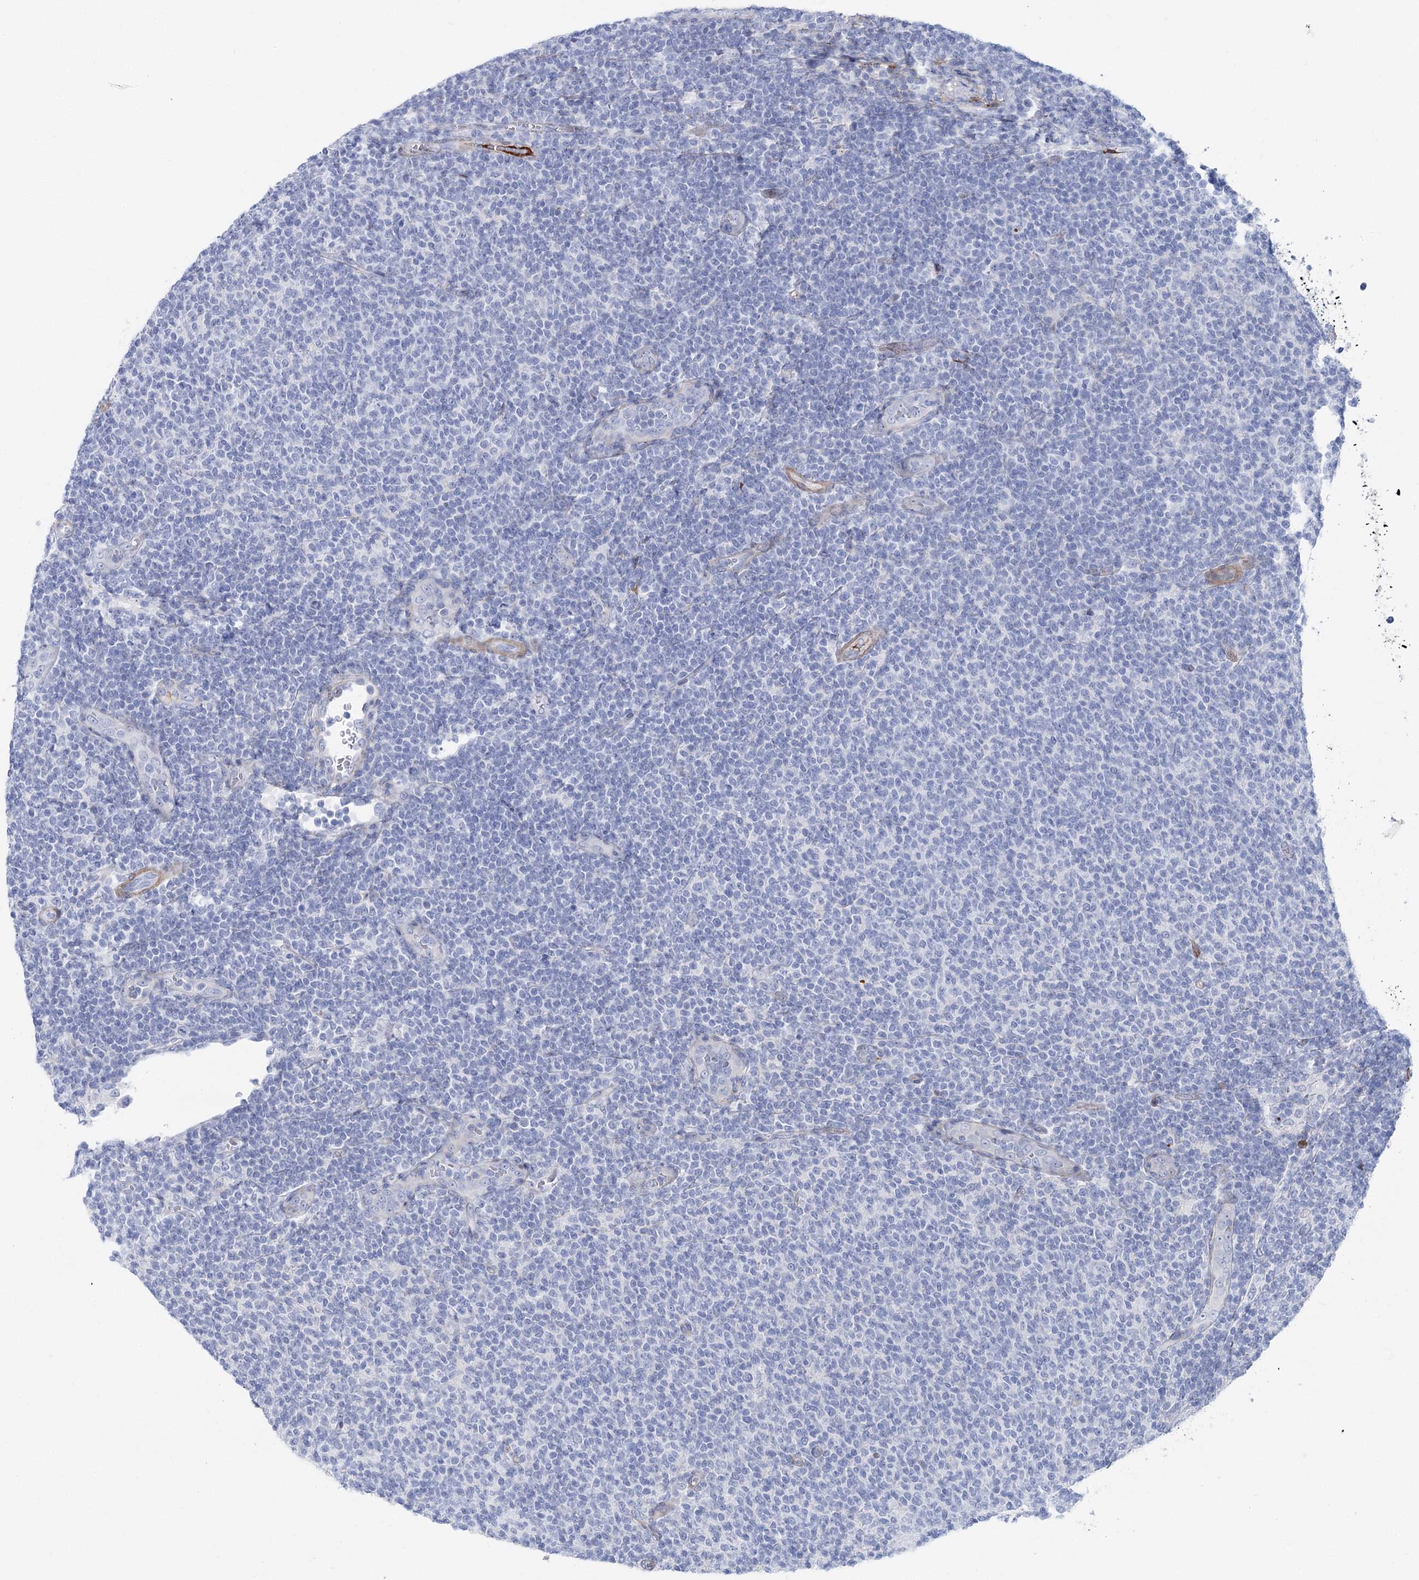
{"staining": {"intensity": "negative", "quantity": "none", "location": "none"}, "tissue": "lymphoma", "cell_type": "Tumor cells", "image_type": "cancer", "snomed": [{"axis": "morphology", "description": "Malignant lymphoma, non-Hodgkin's type, Low grade"}, {"axis": "topography", "description": "Lymph node"}], "caption": "An image of human lymphoma is negative for staining in tumor cells.", "gene": "ANKRD23", "patient": {"sex": "male", "age": 66}}